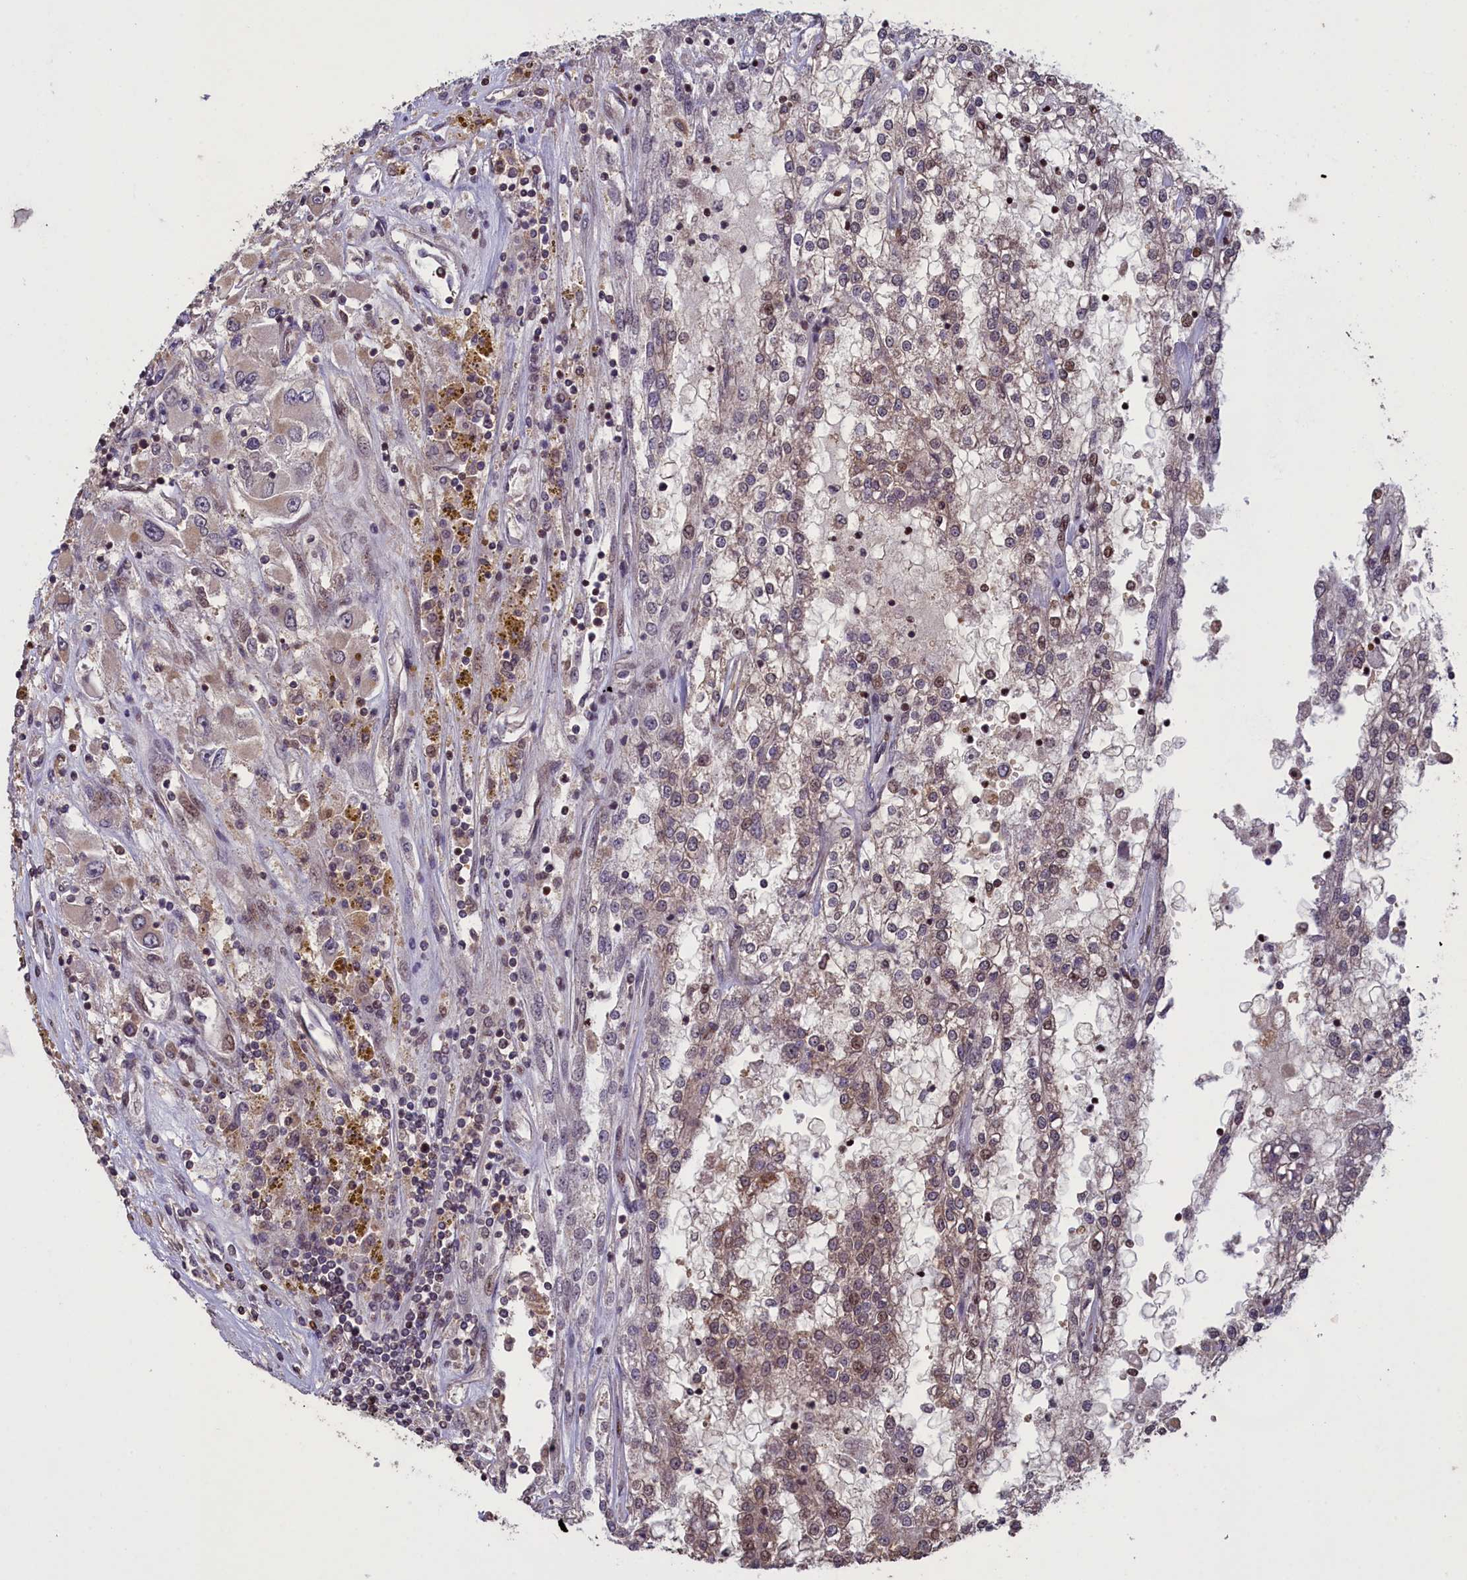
{"staining": {"intensity": "weak", "quantity": "<25%", "location": "cytoplasmic/membranous,nuclear"}, "tissue": "renal cancer", "cell_type": "Tumor cells", "image_type": "cancer", "snomed": [{"axis": "morphology", "description": "Adenocarcinoma, NOS"}, {"axis": "topography", "description": "Kidney"}], "caption": "Immunohistochemistry image of neoplastic tissue: human adenocarcinoma (renal) stained with DAB (3,3'-diaminobenzidine) displays no significant protein staining in tumor cells.", "gene": "NUBP1", "patient": {"sex": "female", "age": 52}}